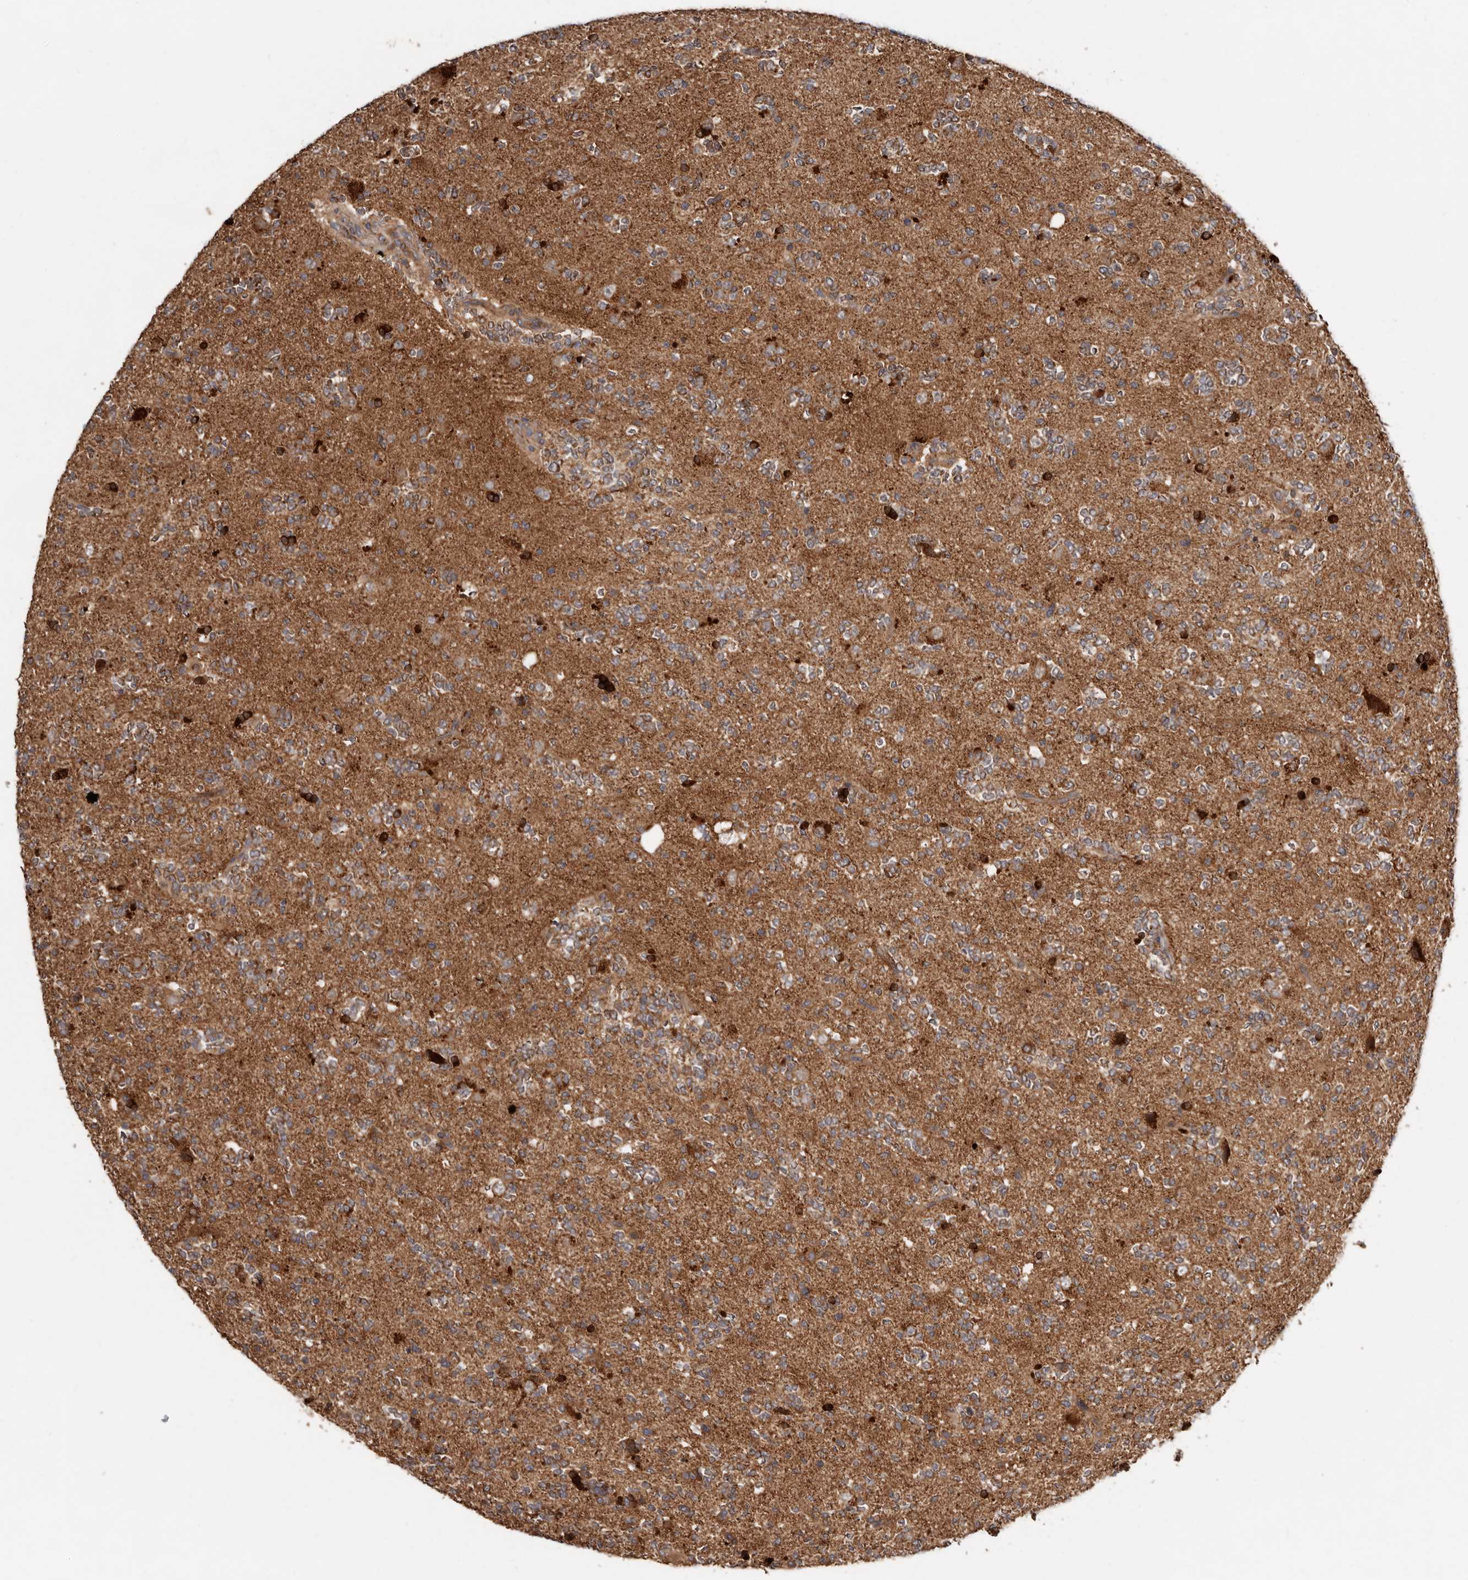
{"staining": {"intensity": "strong", "quantity": "25%-75%", "location": "cytoplasmic/membranous"}, "tissue": "glioma", "cell_type": "Tumor cells", "image_type": "cancer", "snomed": [{"axis": "morphology", "description": "Glioma, malignant, High grade"}, {"axis": "topography", "description": "Brain"}], "caption": "Tumor cells display high levels of strong cytoplasmic/membranous expression in approximately 25%-75% of cells in human high-grade glioma (malignant).", "gene": "GOT1L1", "patient": {"sex": "female", "age": 62}}